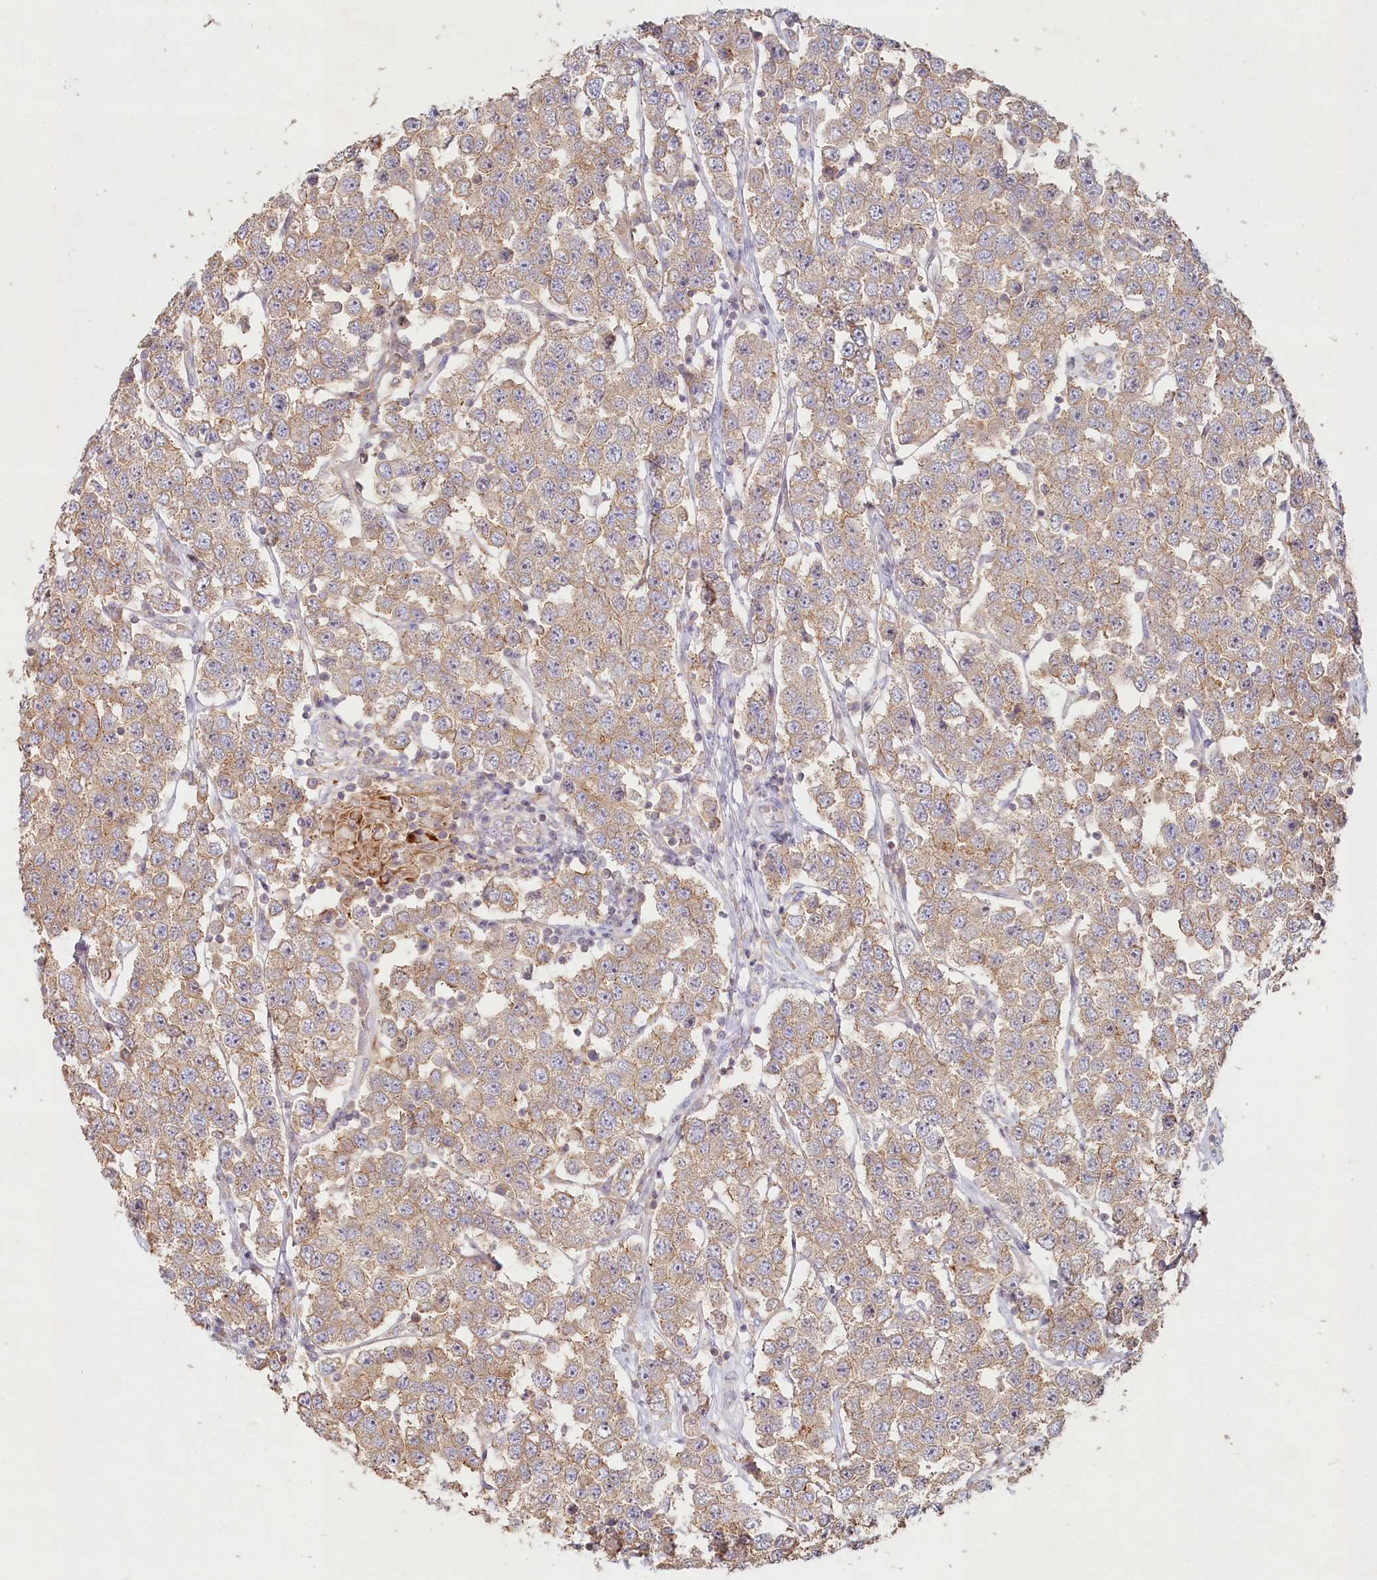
{"staining": {"intensity": "weak", "quantity": ">75%", "location": "cytoplasmic/membranous"}, "tissue": "testis cancer", "cell_type": "Tumor cells", "image_type": "cancer", "snomed": [{"axis": "morphology", "description": "Seminoma, NOS"}, {"axis": "topography", "description": "Testis"}], "caption": "This is an image of immunohistochemistry (IHC) staining of testis cancer (seminoma), which shows weak staining in the cytoplasmic/membranous of tumor cells.", "gene": "HAL", "patient": {"sex": "male", "age": 28}}